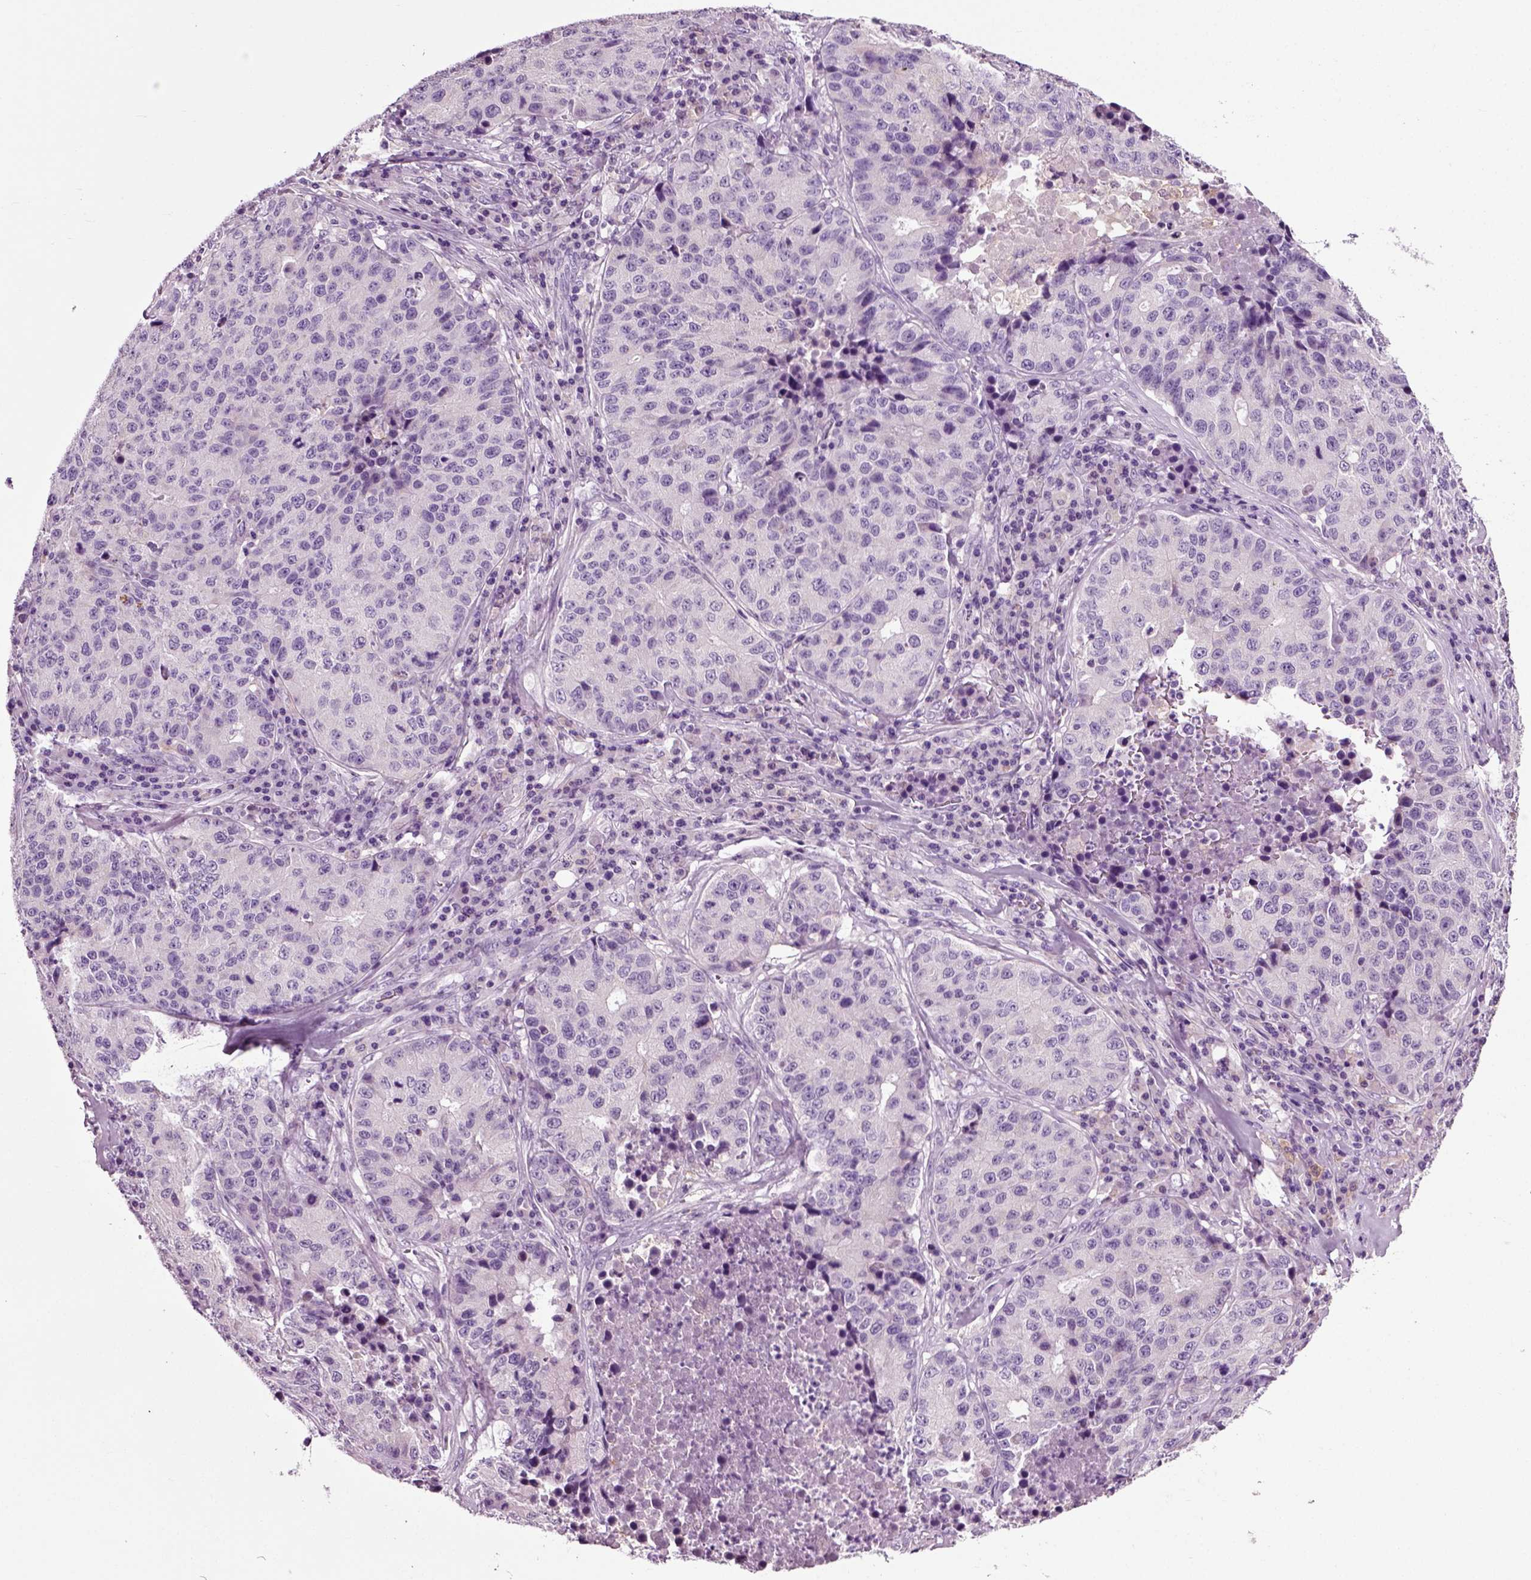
{"staining": {"intensity": "negative", "quantity": "none", "location": "none"}, "tissue": "stomach cancer", "cell_type": "Tumor cells", "image_type": "cancer", "snomed": [{"axis": "morphology", "description": "Adenocarcinoma, NOS"}, {"axis": "topography", "description": "Stomach"}], "caption": "The image demonstrates no significant positivity in tumor cells of stomach cancer (adenocarcinoma).", "gene": "DNAH10", "patient": {"sex": "male", "age": 71}}